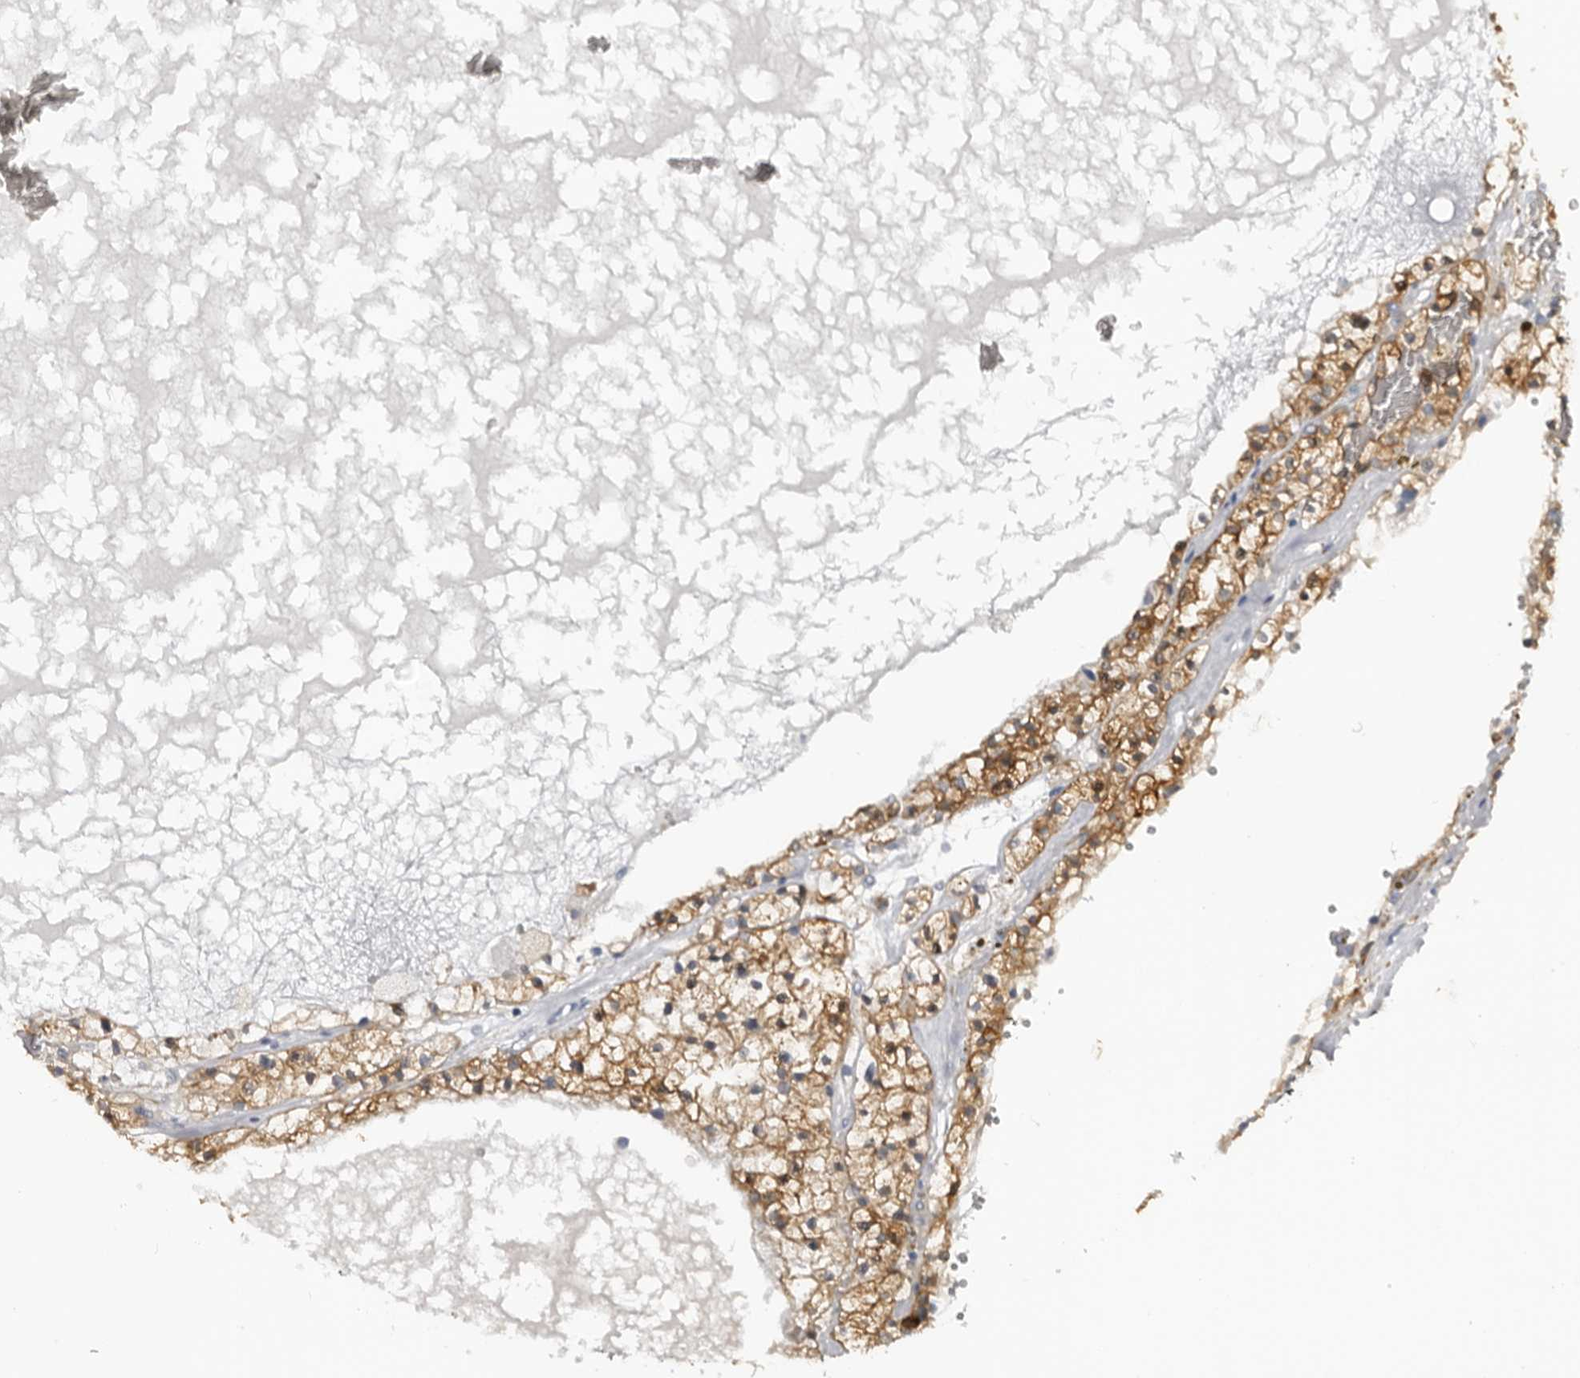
{"staining": {"intensity": "moderate", "quantity": "25%-75%", "location": "cytoplasmic/membranous"}, "tissue": "renal cancer", "cell_type": "Tumor cells", "image_type": "cancer", "snomed": [{"axis": "morphology", "description": "Normal tissue, NOS"}, {"axis": "morphology", "description": "Adenocarcinoma, NOS"}, {"axis": "topography", "description": "Kidney"}], "caption": "Approximately 25%-75% of tumor cells in human renal cancer (adenocarcinoma) exhibit moderate cytoplasmic/membranous protein expression as visualized by brown immunohistochemical staining.", "gene": "FABP7", "patient": {"sex": "male", "age": 68}}